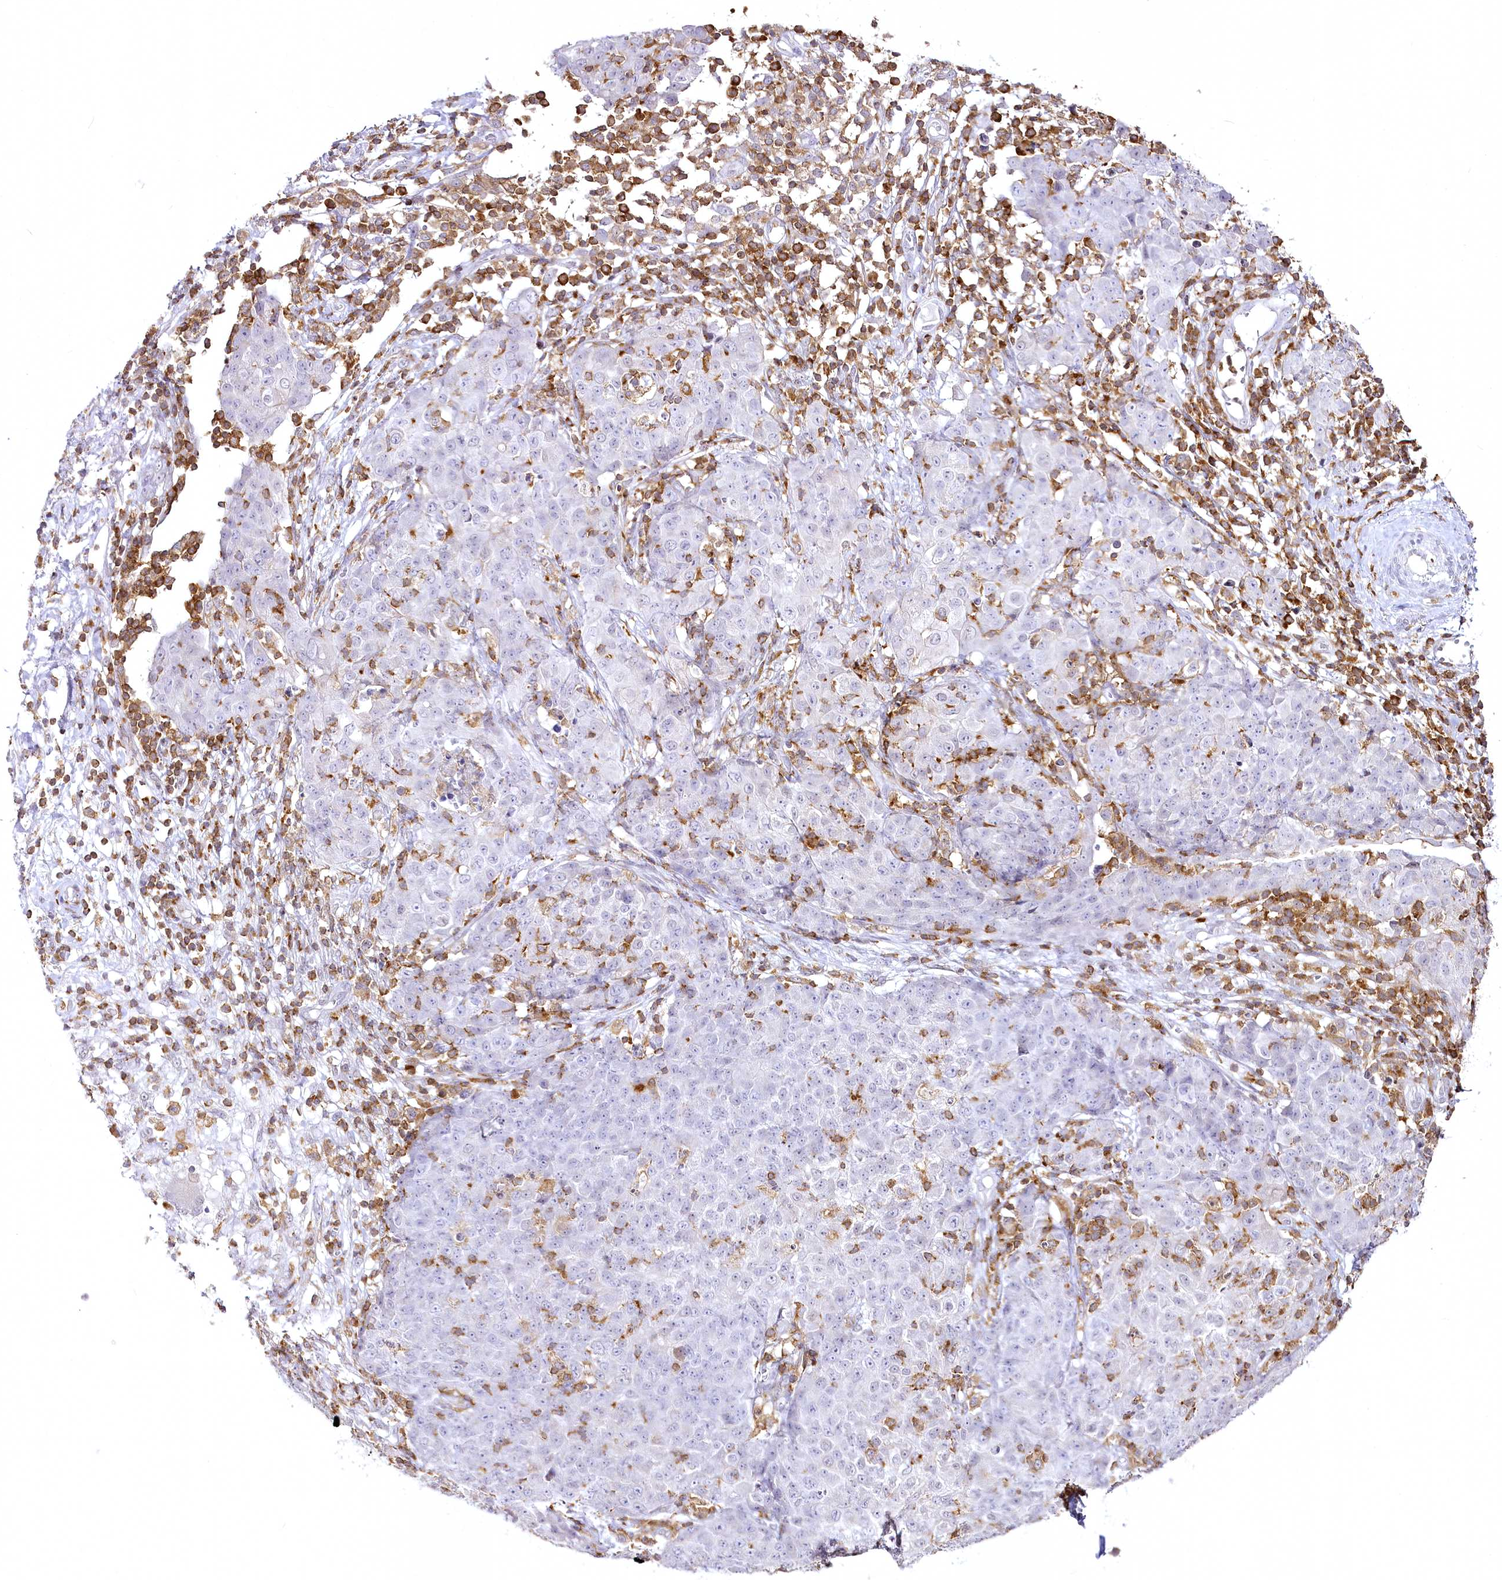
{"staining": {"intensity": "negative", "quantity": "none", "location": "none"}, "tissue": "ovarian cancer", "cell_type": "Tumor cells", "image_type": "cancer", "snomed": [{"axis": "morphology", "description": "Carcinoma, endometroid"}, {"axis": "topography", "description": "Ovary"}], "caption": "There is no significant expression in tumor cells of ovarian cancer.", "gene": "DOCK2", "patient": {"sex": "female", "age": 42}}